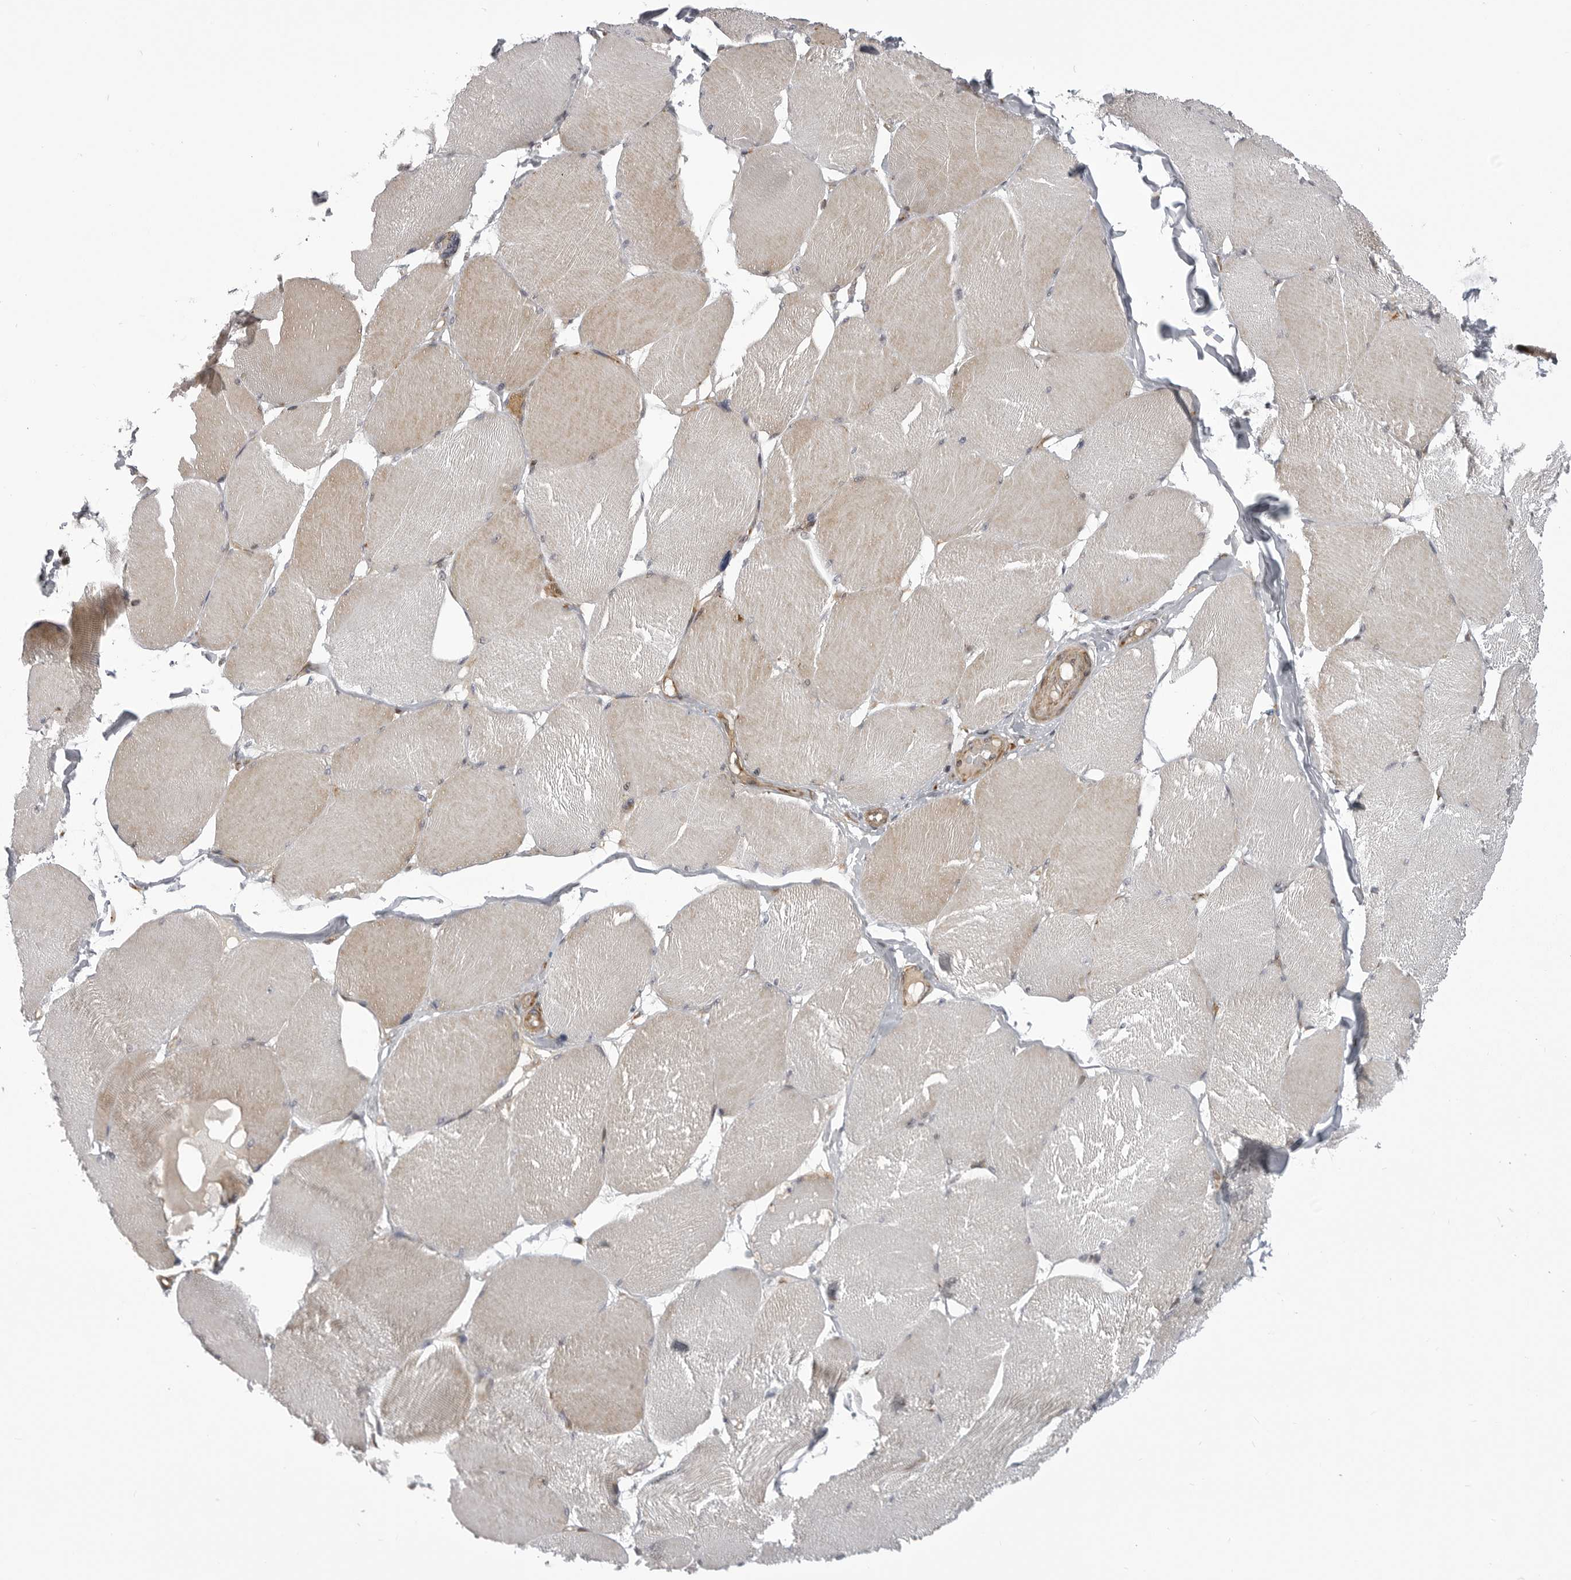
{"staining": {"intensity": "weak", "quantity": "25%-75%", "location": "cytoplasmic/membranous"}, "tissue": "skeletal muscle", "cell_type": "Myocytes", "image_type": "normal", "snomed": [{"axis": "morphology", "description": "Normal tissue, NOS"}, {"axis": "topography", "description": "Skin"}, {"axis": "topography", "description": "Skeletal muscle"}], "caption": "Protein staining shows weak cytoplasmic/membranous positivity in about 25%-75% of myocytes in normal skeletal muscle. The staining was performed using DAB (3,3'-diaminobenzidine), with brown indicating positive protein expression. Nuclei are stained blue with hematoxylin.", "gene": "TMPRSS11F", "patient": {"sex": "male", "age": 83}}